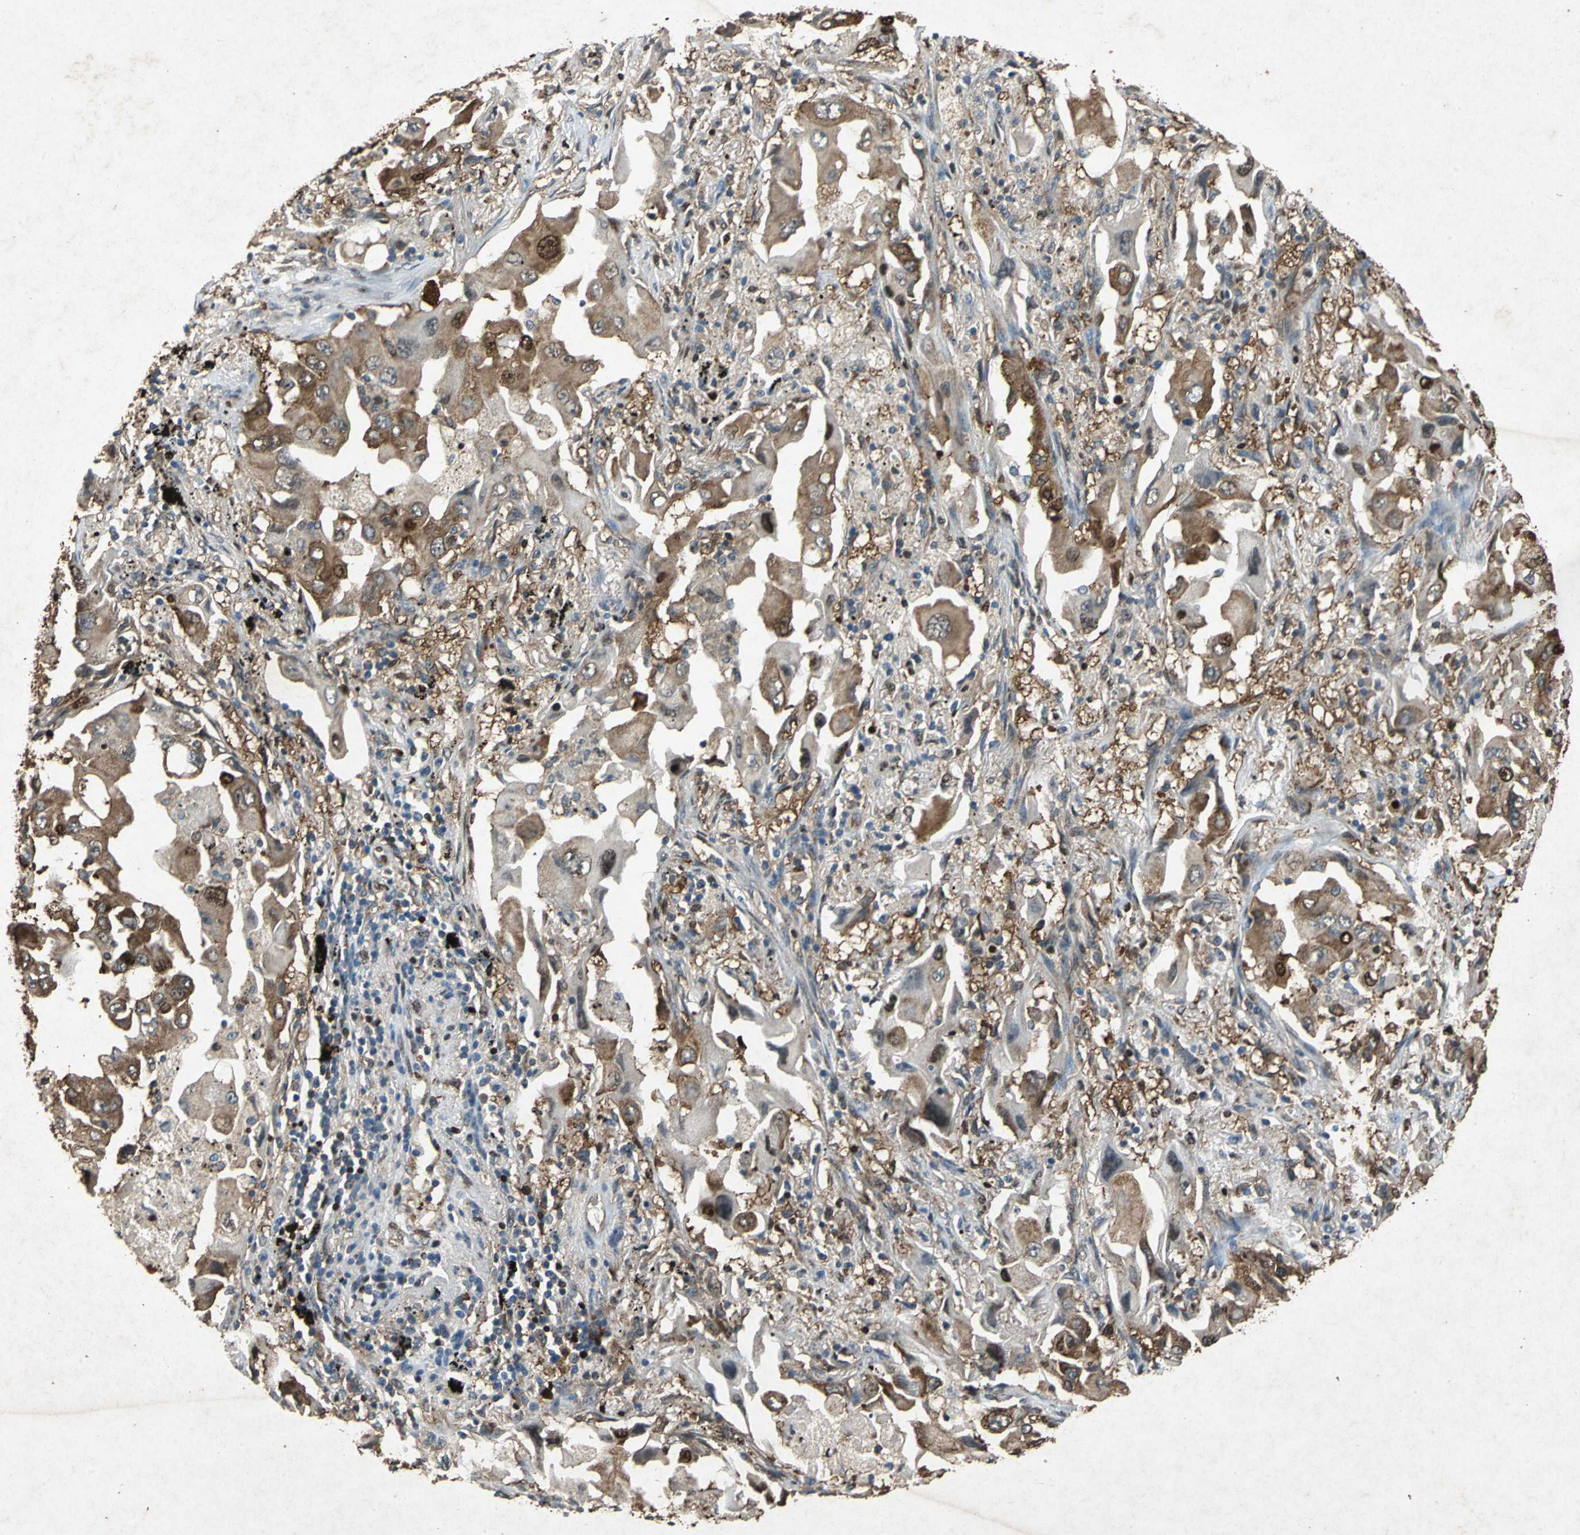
{"staining": {"intensity": "moderate", "quantity": ">75%", "location": "cytoplasmic/membranous,nuclear"}, "tissue": "lung cancer", "cell_type": "Tumor cells", "image_type": "cancer", "snomed": [{"axis": "morphology", "description": "Adenocarcinoma, NOS"}, {"axis": "topography", "description": "Lung"}], "caption": "A photomicrograph of lung cancer stained for a protein demonstrates moderate cytoplasmic/membranous and nuclear brown staining in tumor cells.", "gene": "HSP90AB1", "patient": {"sex": "female", "age": 65}}